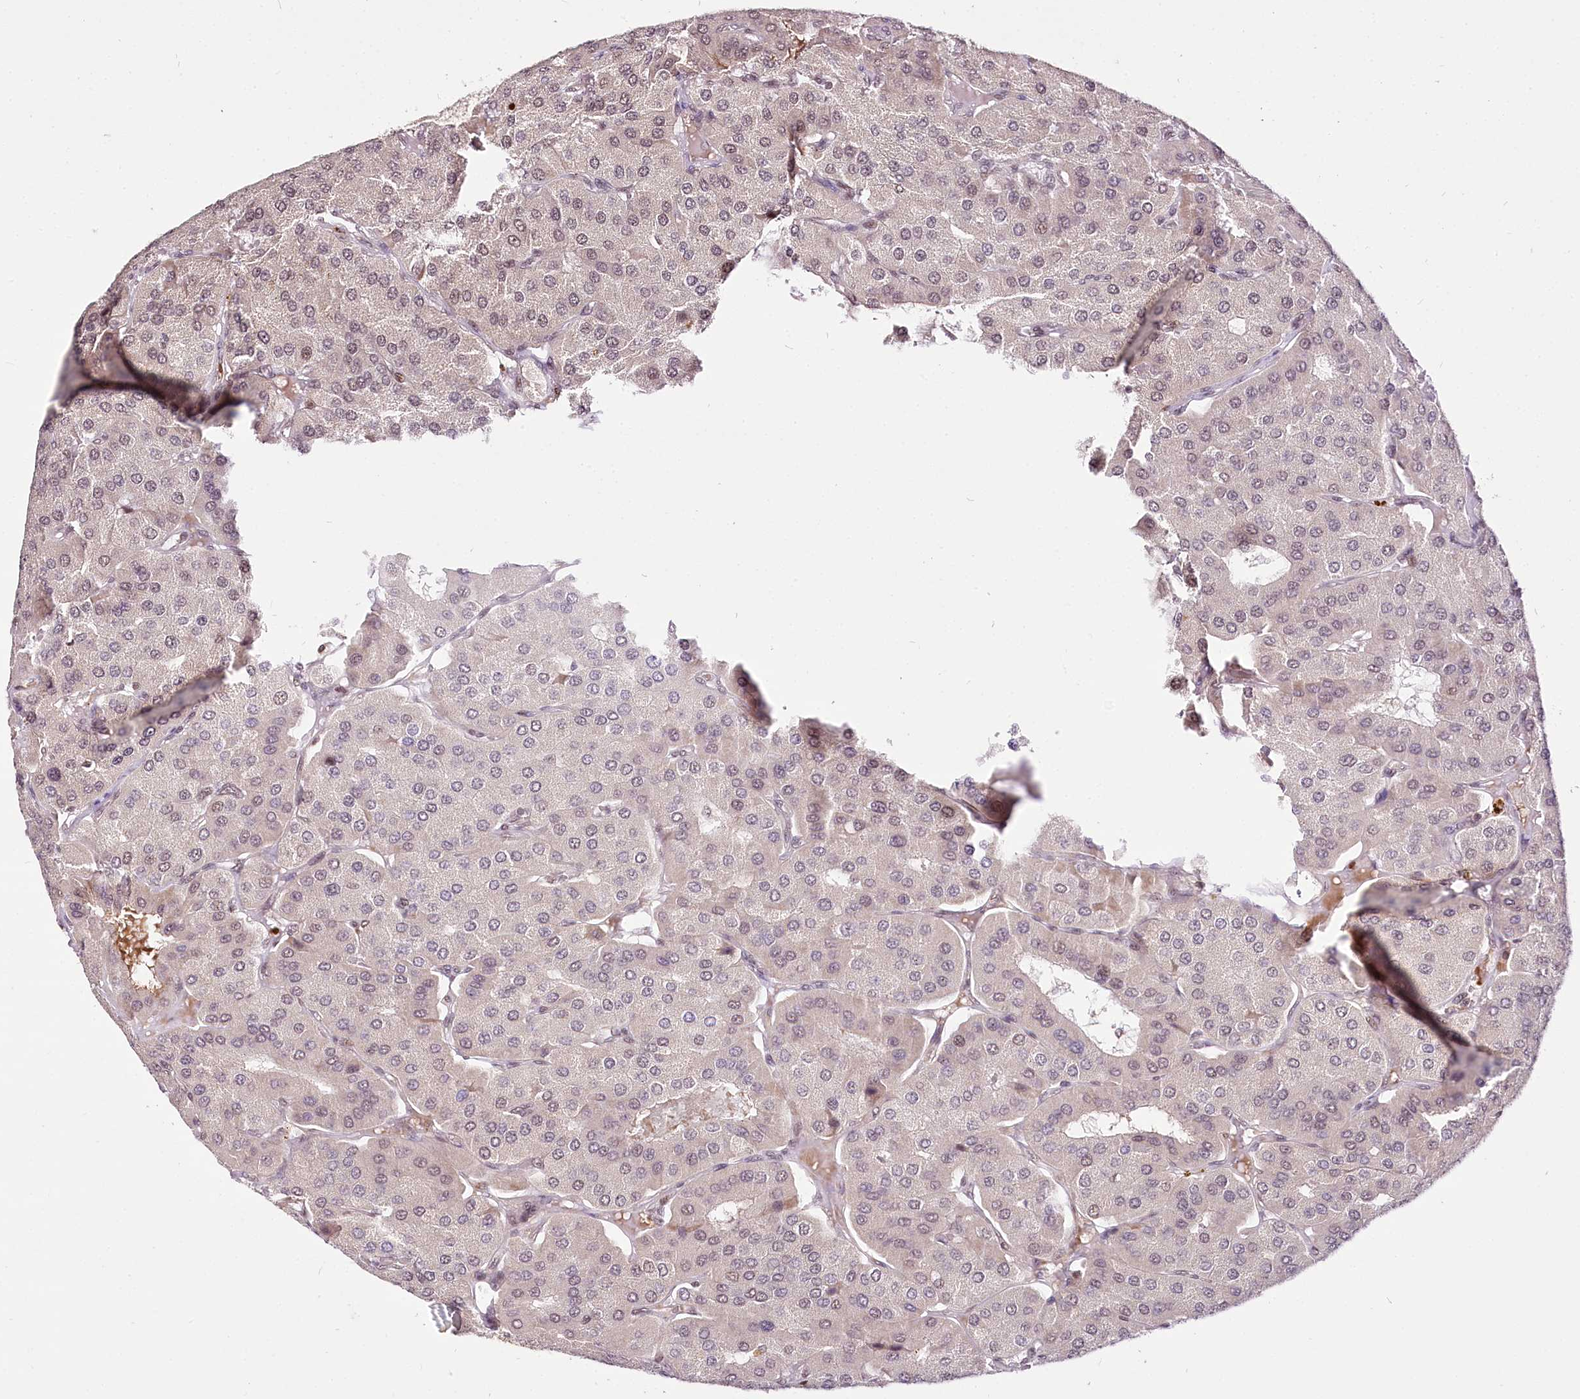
{"staining": {"intensity": "negative", "quantity": "none", "location": "none"}, "tissue": "parathyroid gland", "cell_type": "Glandular cells", "image_type": "normal", "snomed": [{"axis": "morphology", "description": "Normal tissue, NOS"}, {"axis": "morphology", "description": "Adenoma, NOS"}, {"axis": "topography", "description": "Parathyroid gland"}], "caption": "High power microscopy histopathology image of an immunohistochemistry (IHC) photomicrograph of unremarkable parathyroid gland, revealing no significant expression in glandular cells.", "gene": "POLA2", "patient": {"sex": "female", "age": 86}}